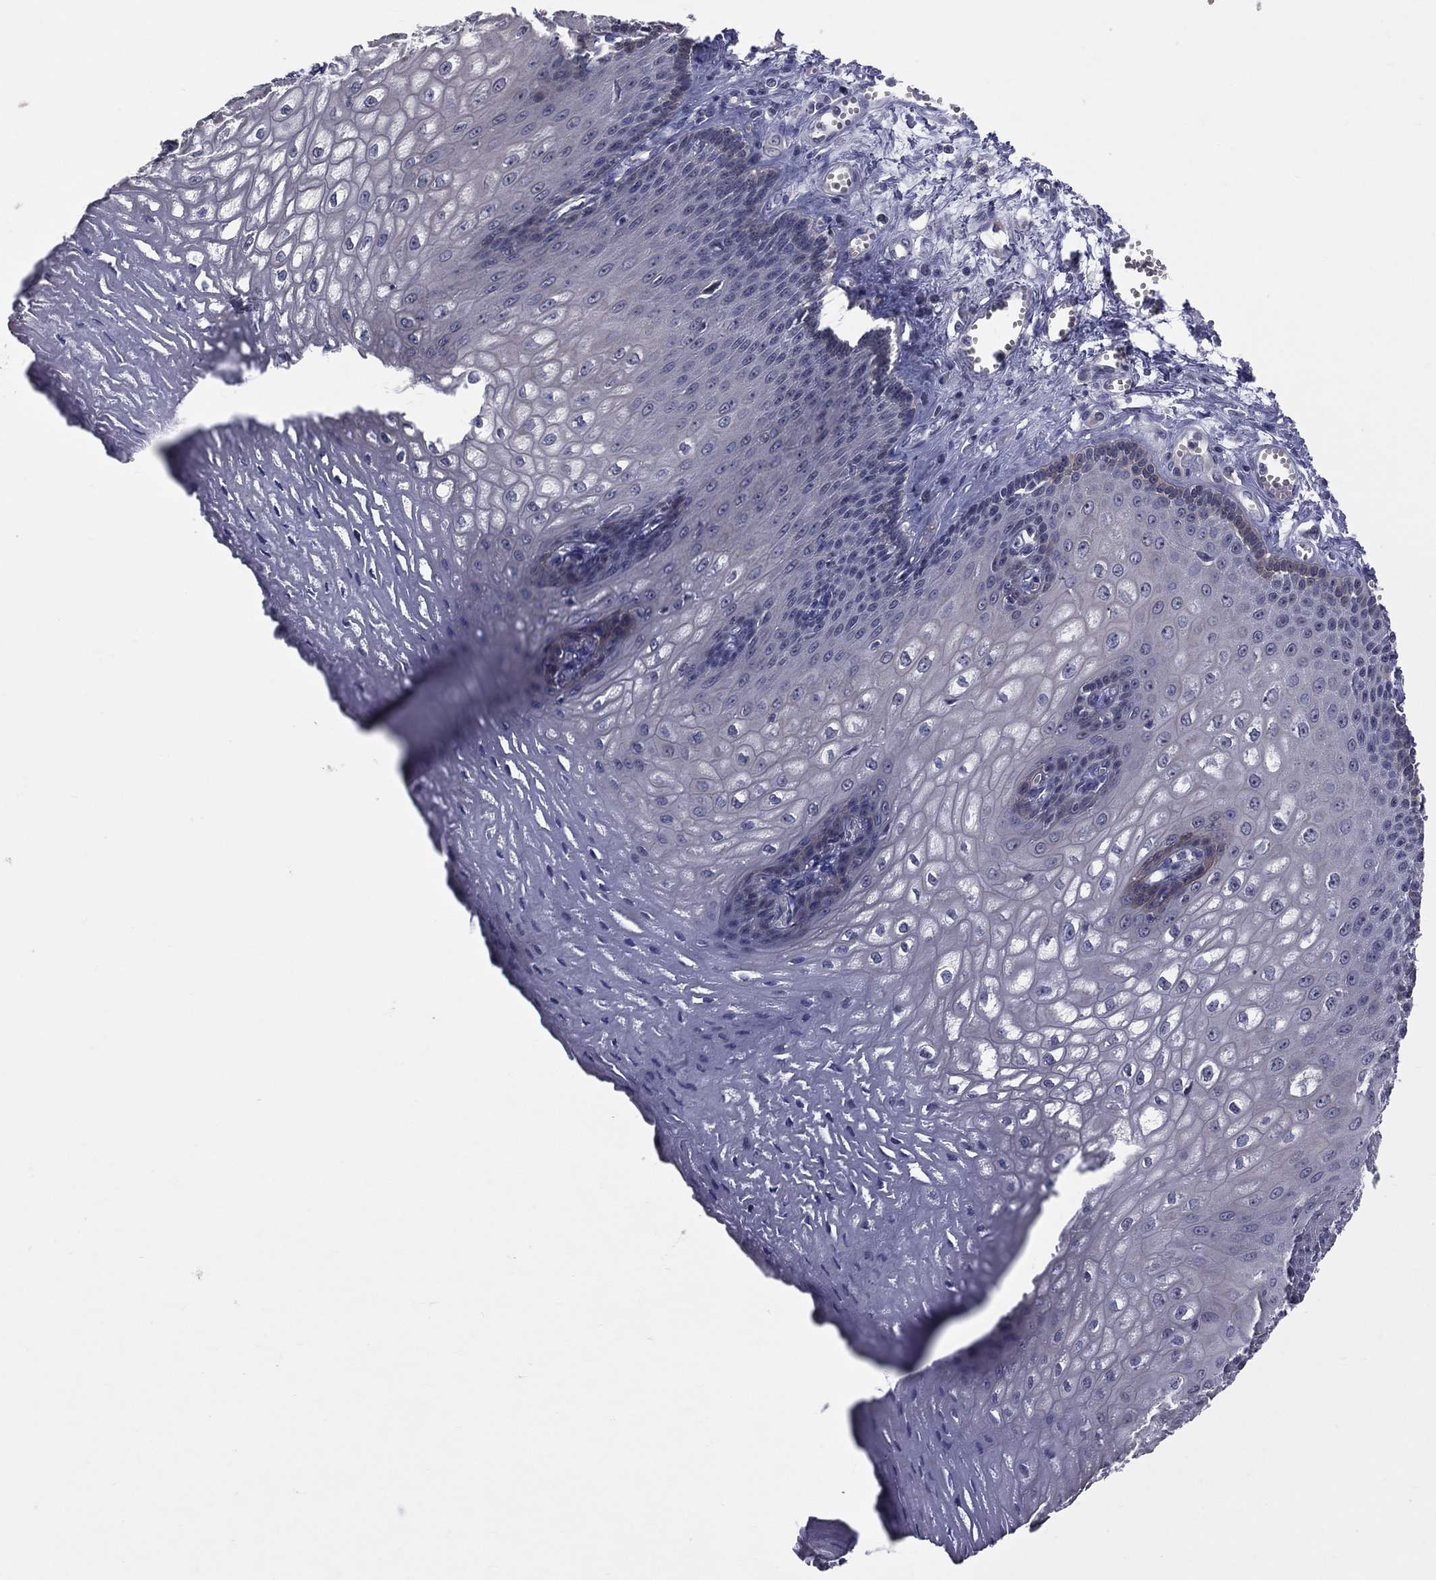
{"staining": {"intensity": "weak", "quantity": "<25%", "location": "cytoplasmic/membranous"}, "tissue": "esophagus", "cell_type": "Squamous epithelial cells", "image_type": "normal", "snomed": [{"axis": "morphology", "description": "Normal tissue, NOS"}, {"axis": "topography", "description": "Esophagus"}], "caption": "The photomicrograph exhibits no significant expression in squamous epithelial cells of esophagus. (Immunohistochemistry, brightfield microscopy, high magnification).", "gene": "DSG4", "patient": {"sex": "male", "age": 58}}